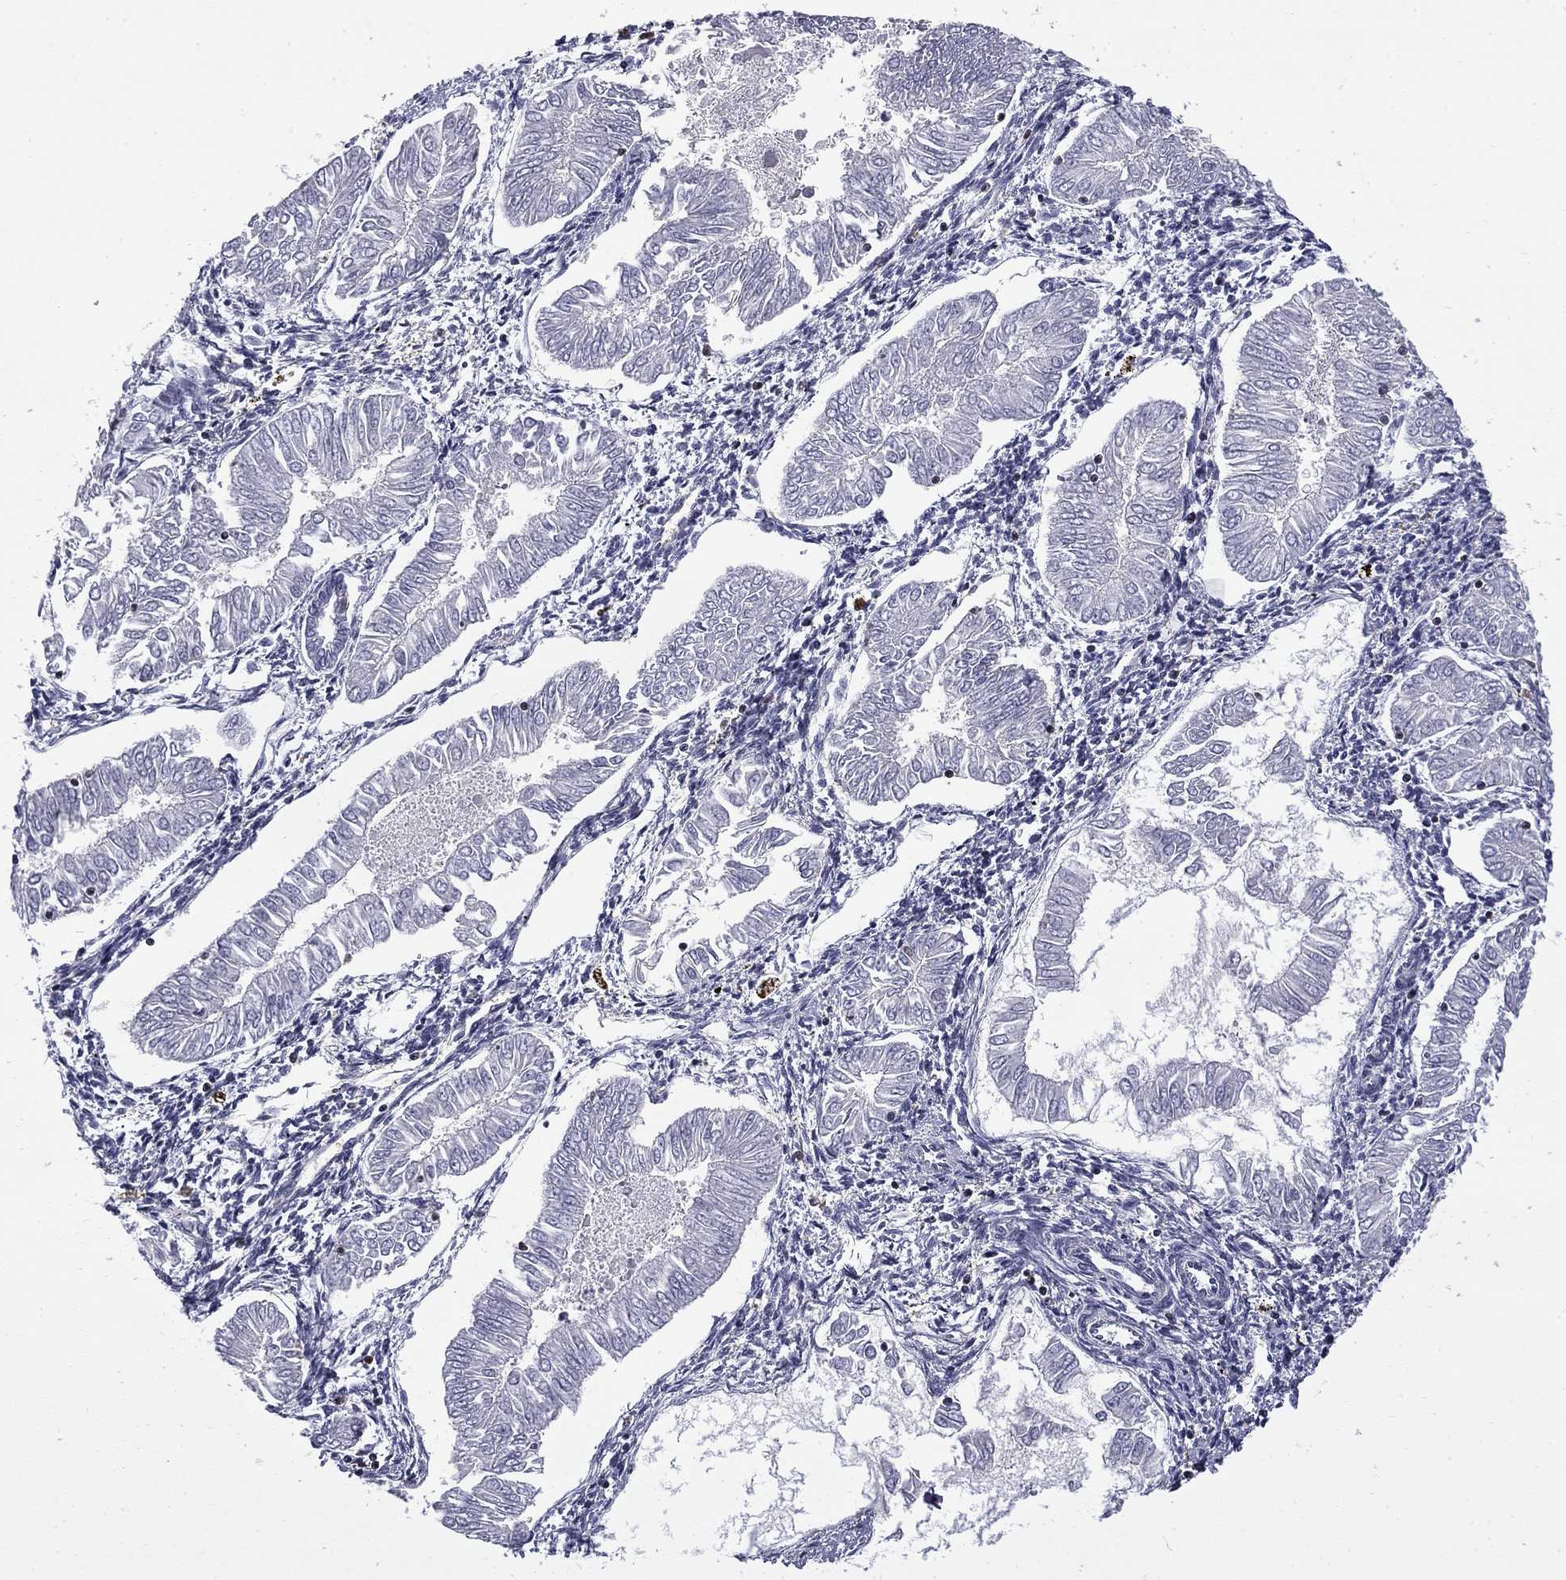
{"staining": {"intensity": "negative", "quantity": "none", "location": "none"}, "tissue": "endometrial cancer", "cell_type": "Tumor cells", "image_type": "cancer", "snomed": [{"axis": "morphology", "description": "Adenocarcinoma, NOS"}, {"axis": "topography", "description": "Endometrium"}], "caption": "High power microscopy photomicrograph of an immunohistochemistry image of endometrial cancer, revealing no significant staining in tumor cells. The staining is performed using DAB (3,3'-diaminobenzidine) brown chromogen with nuclei counter-stained in using hematoxylin.", "gene": "ARHGAP45", "patient": {"sex": "female", "age": 53}}